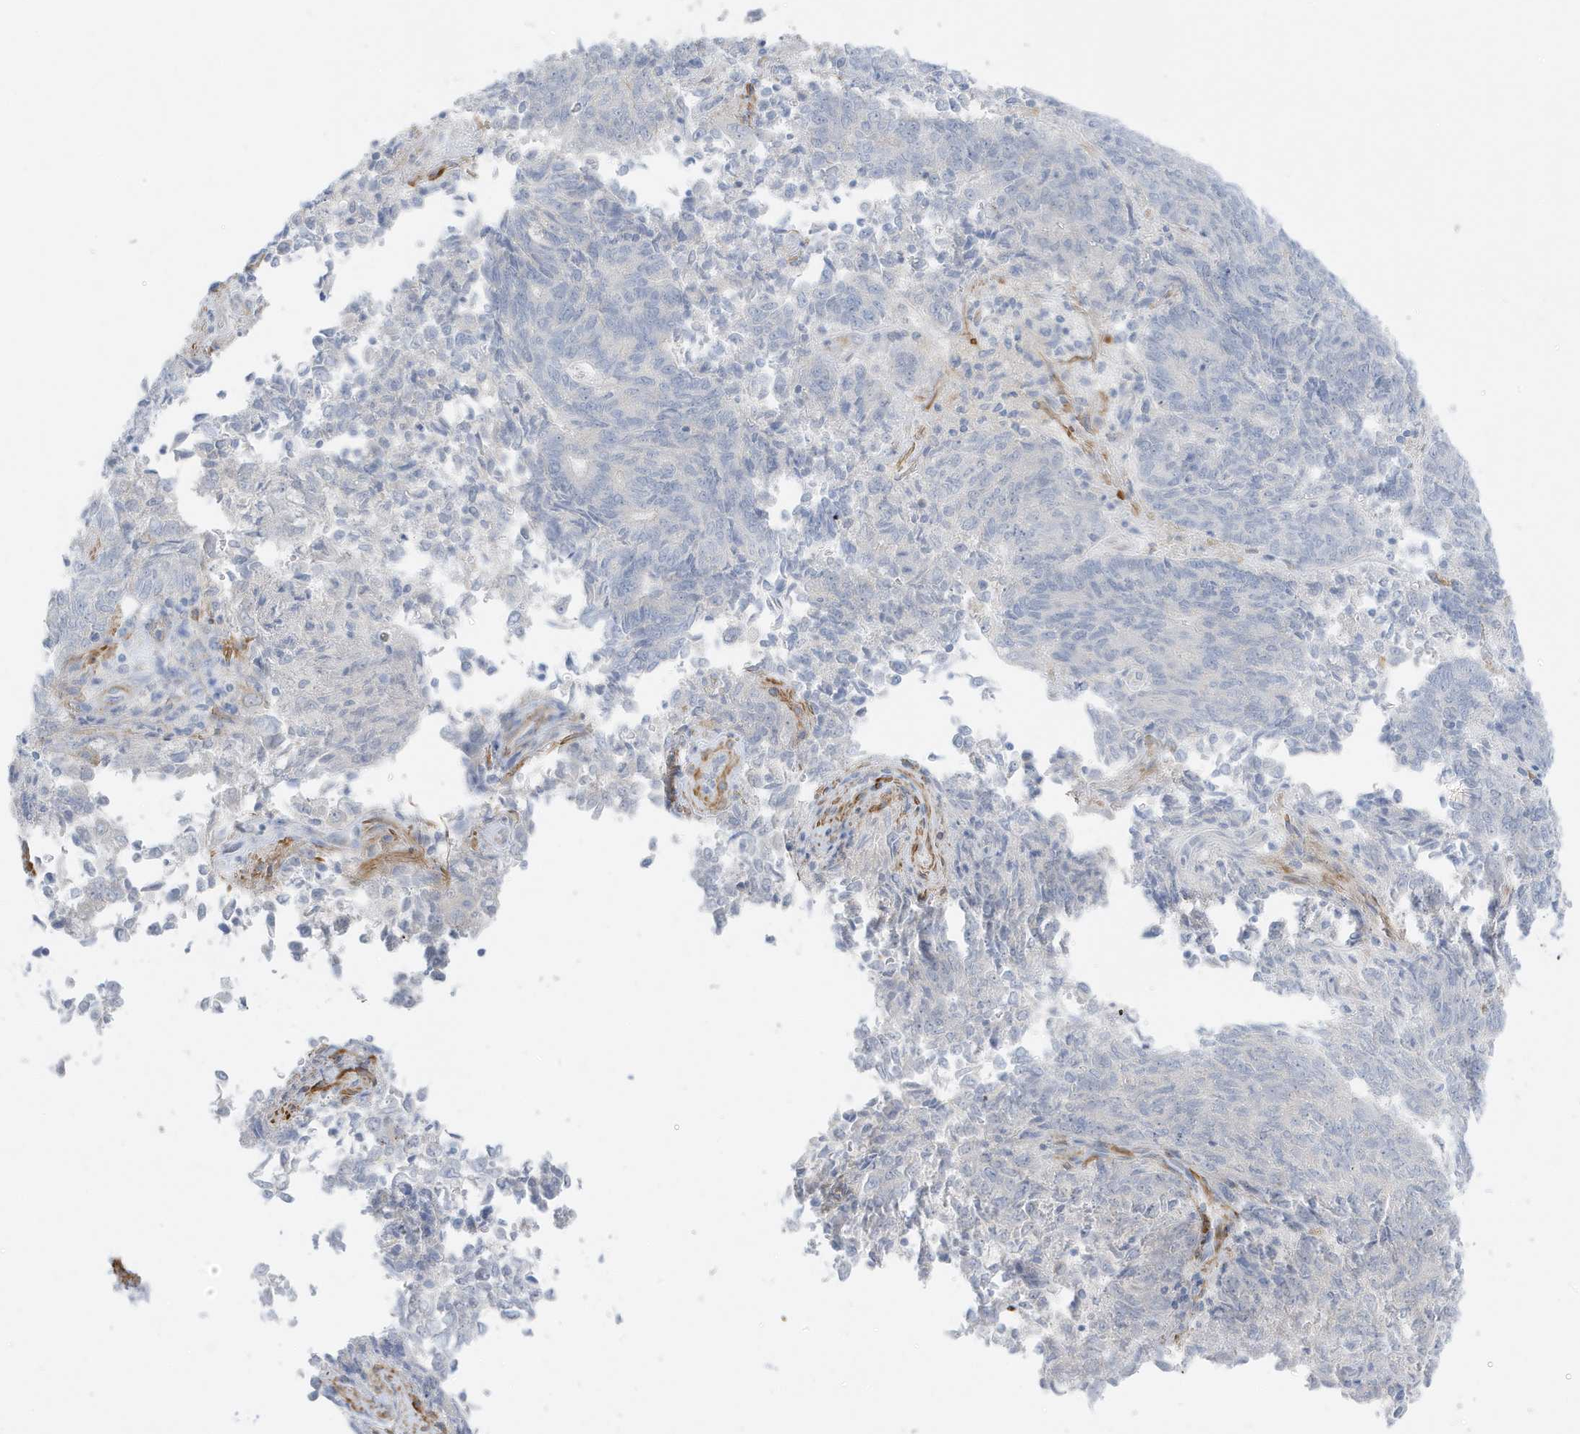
{"staining": {"intensity": "negative", "quantity": "none", "location": "none"}, "tissue": "endometrial cancer", "cell_type": "Tumor cells", "image_type": "cancer", "snomed": [{"axis": "morphology", "description": "Adenocarcinoma, NOS"}, {"axis": "topography", "description": "Endometrium"}], "caption": "IHC of endometrial cancer (adenocarcinoma) reveals no positivity in tumor cells.", "gene": "SLC22A13", "patient": {"sex": "female", "age": 80}}